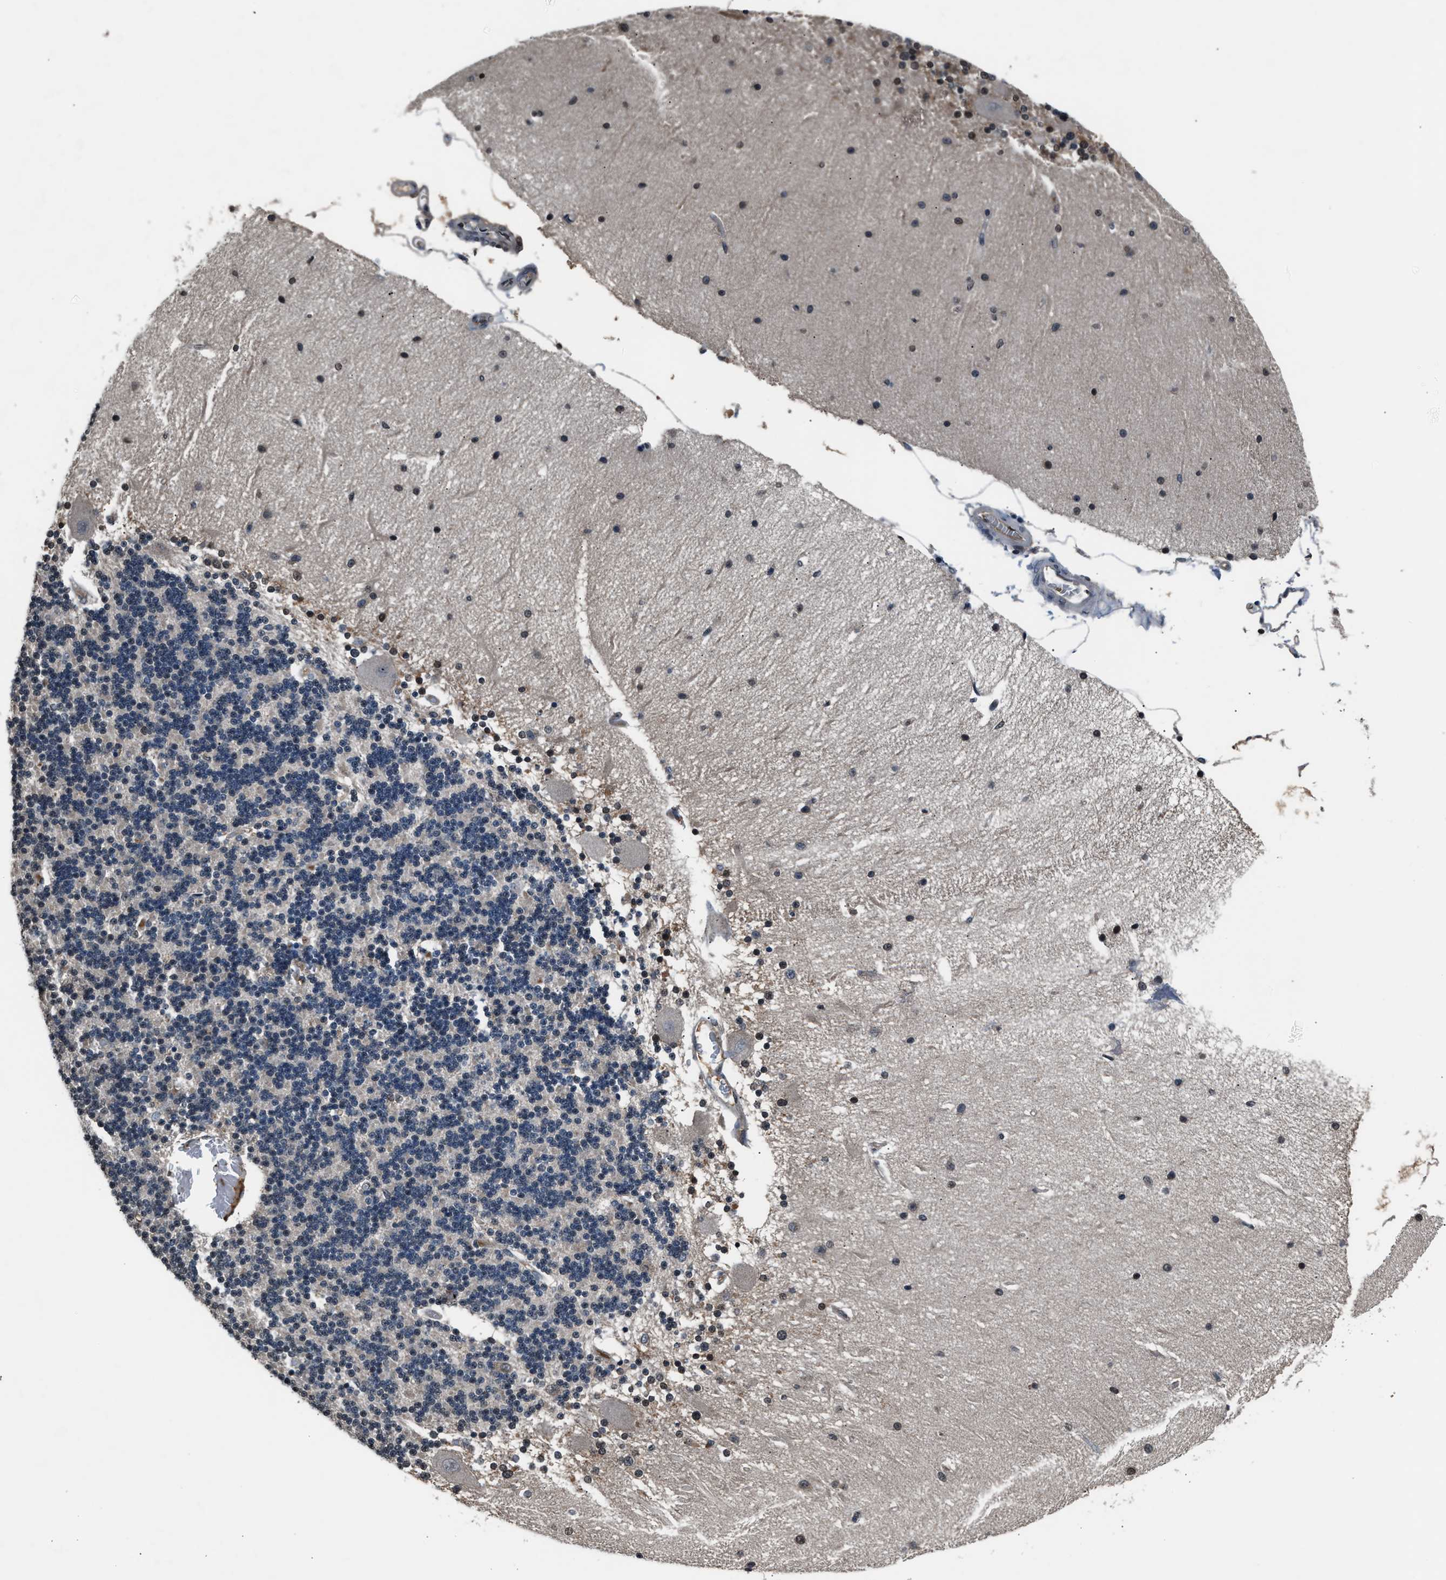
{"staining": {"intensity": "negative", "quantity": "none", "location": "none"}, "tissue": "cerebellum", "cell_type": "Cells in granular layer", "image_type": "normal", "snomed": [{"axis": "morphology", "description": "Normal tissue, NOS"}, {"axis": "topography", "description": "Cerebellum"}], "caption": "Cells in granular layer are negative for brown protein staining in benign cerebellum. (IHC, brightfield microscopy, high magnification).", "gene": "TP53I3", "patient": {"sex": "female", "age": 54}}